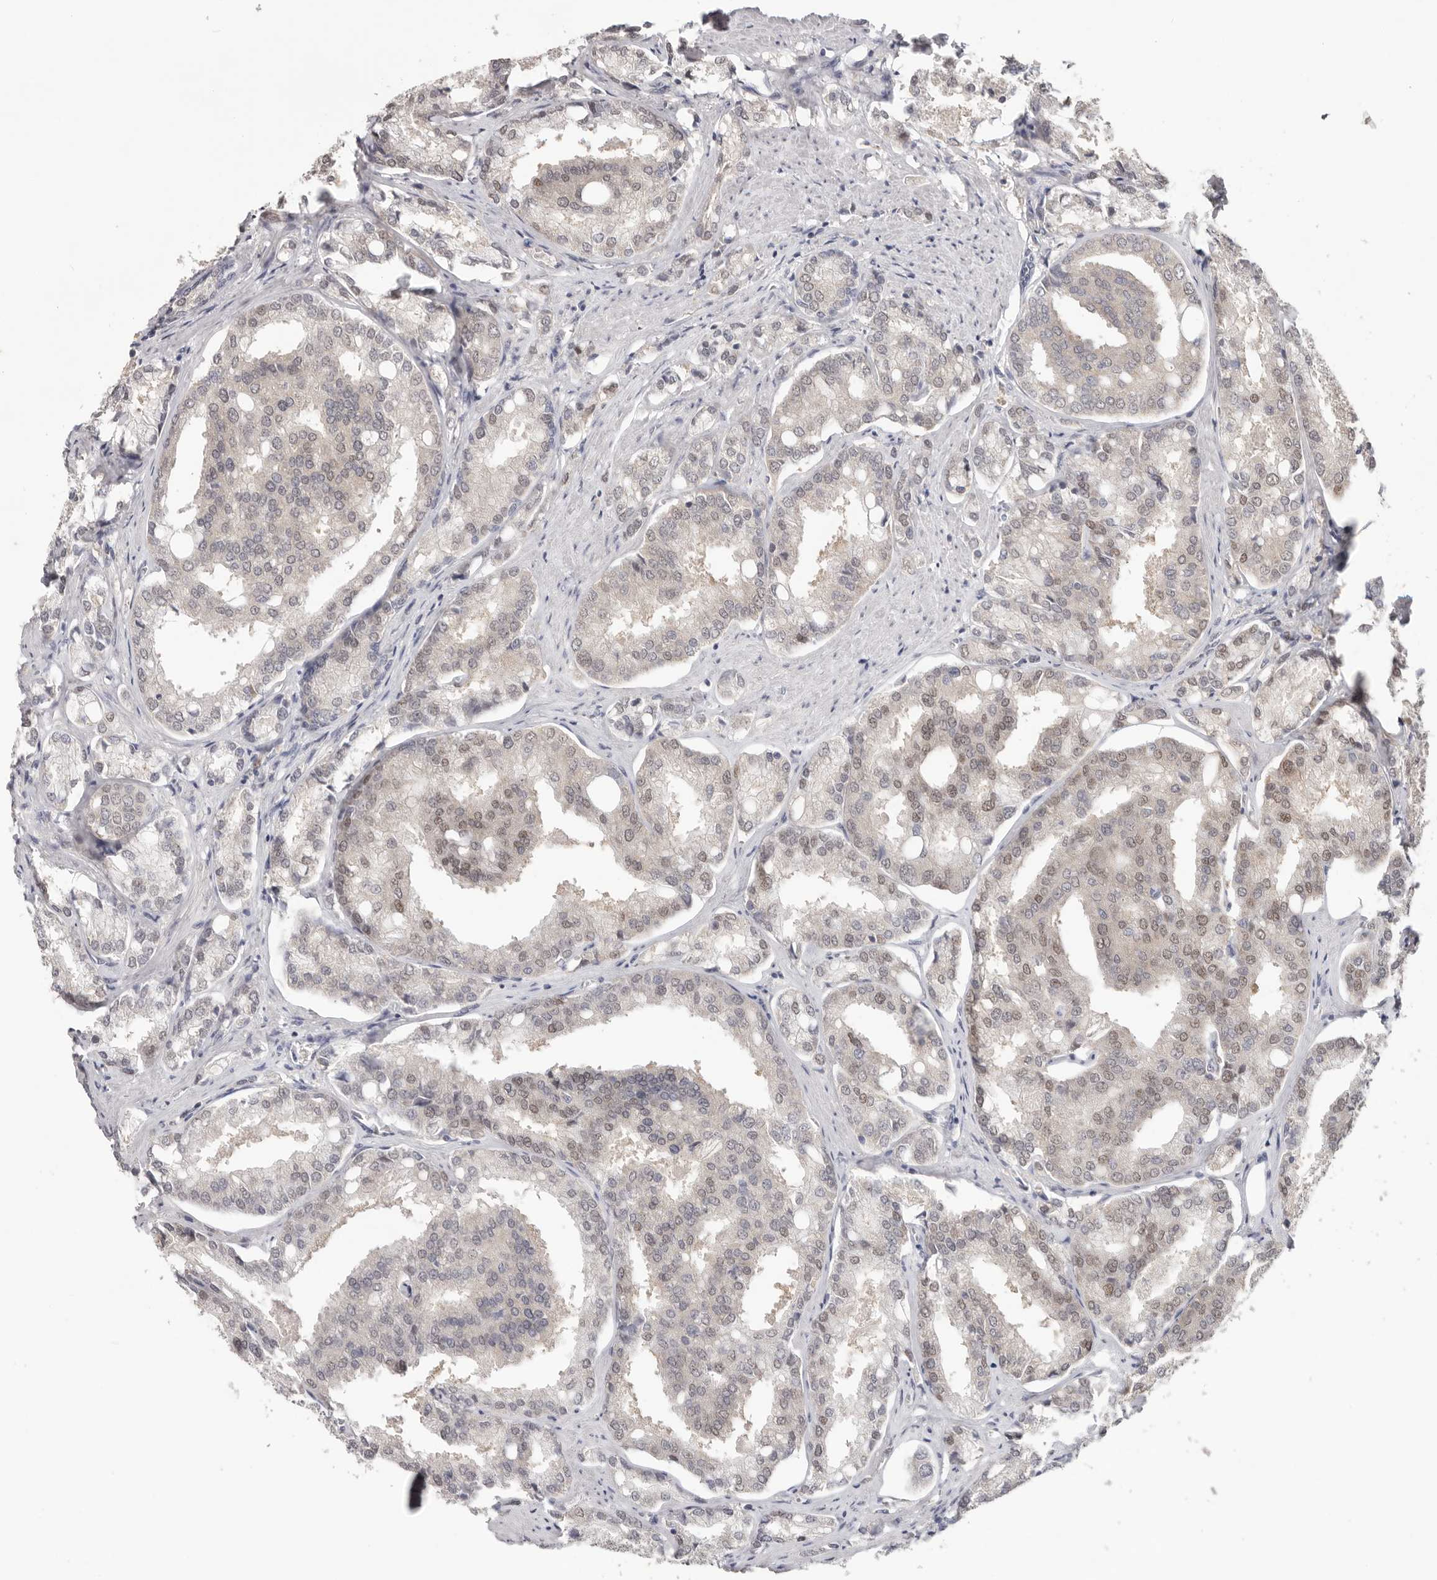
{"staining": {"intensity": "weak", "quantity": "<25%", "location": "nuclear"}, "tissue": "prostate cancer", "cell_type": "Tumor cells", "image_type": "cancer", "snomed": [{"axis": "morphology", "description": "Adenocarcinoma, High grade"}, {"axis": "topography", "description": "Prostate"}], "caption": "Tumor cells are negative for brown protein staining in prostate cancer.", "gene": "WDR77", "patient": {"sex": "male", "age": 50}}